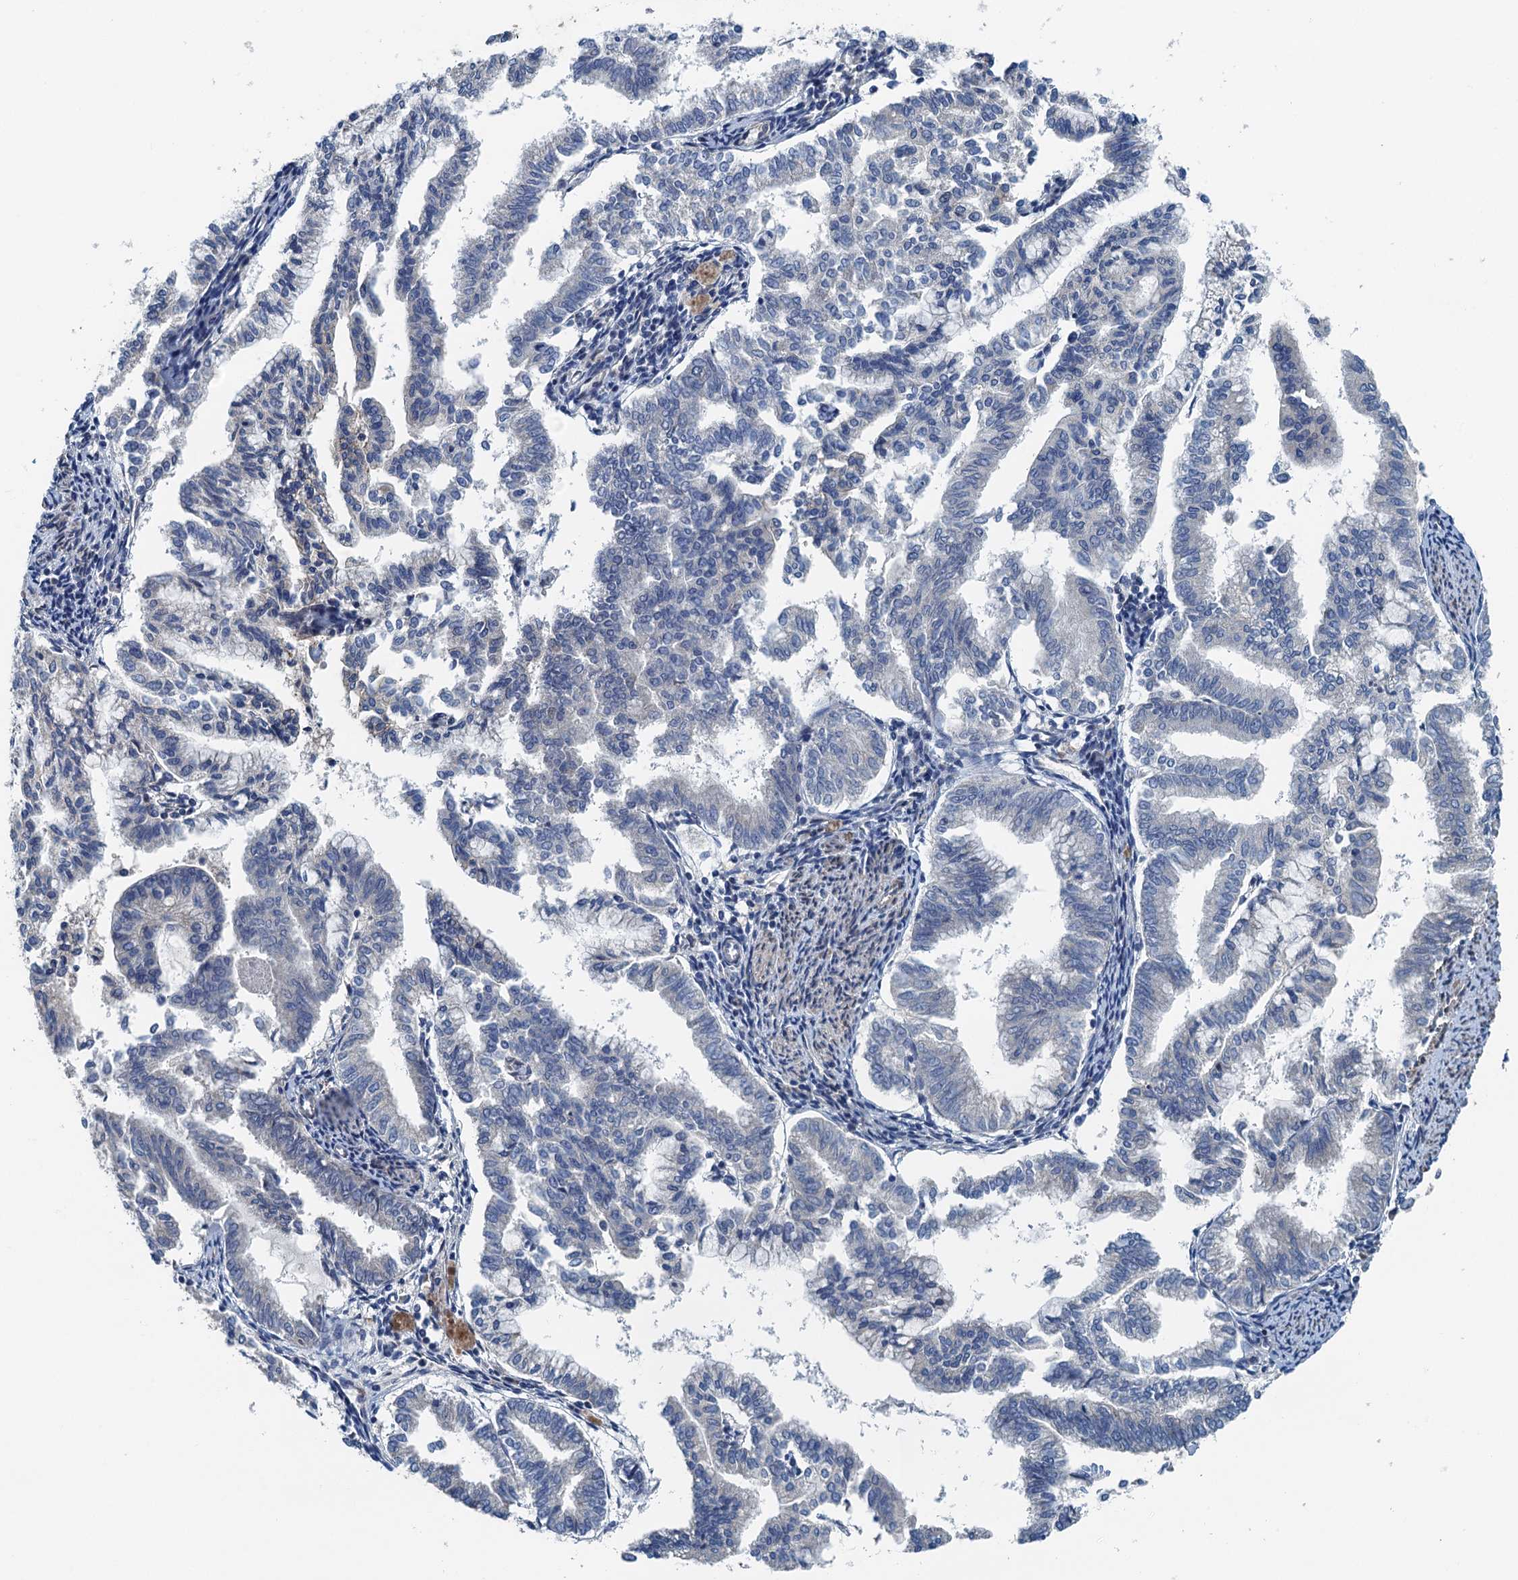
{"staining": {"intensity": "negative", "quantity": "none", "location": "none"}, "tissue": "endometrial cancer", "cell_type": "Tumor cells", "image_type": "cancer", "snomed": [{"axis": "morphology", "description": "Adenocarcinoma, NOS"}, {"axis": "topography", "description": "Endometrium"}], "caption": "Tumor cells are negative for brown protein staining in endometrial adenocarcinoma.", "gene": "PPP1R14D", "patient": {"sex": "female", "age": 79}}